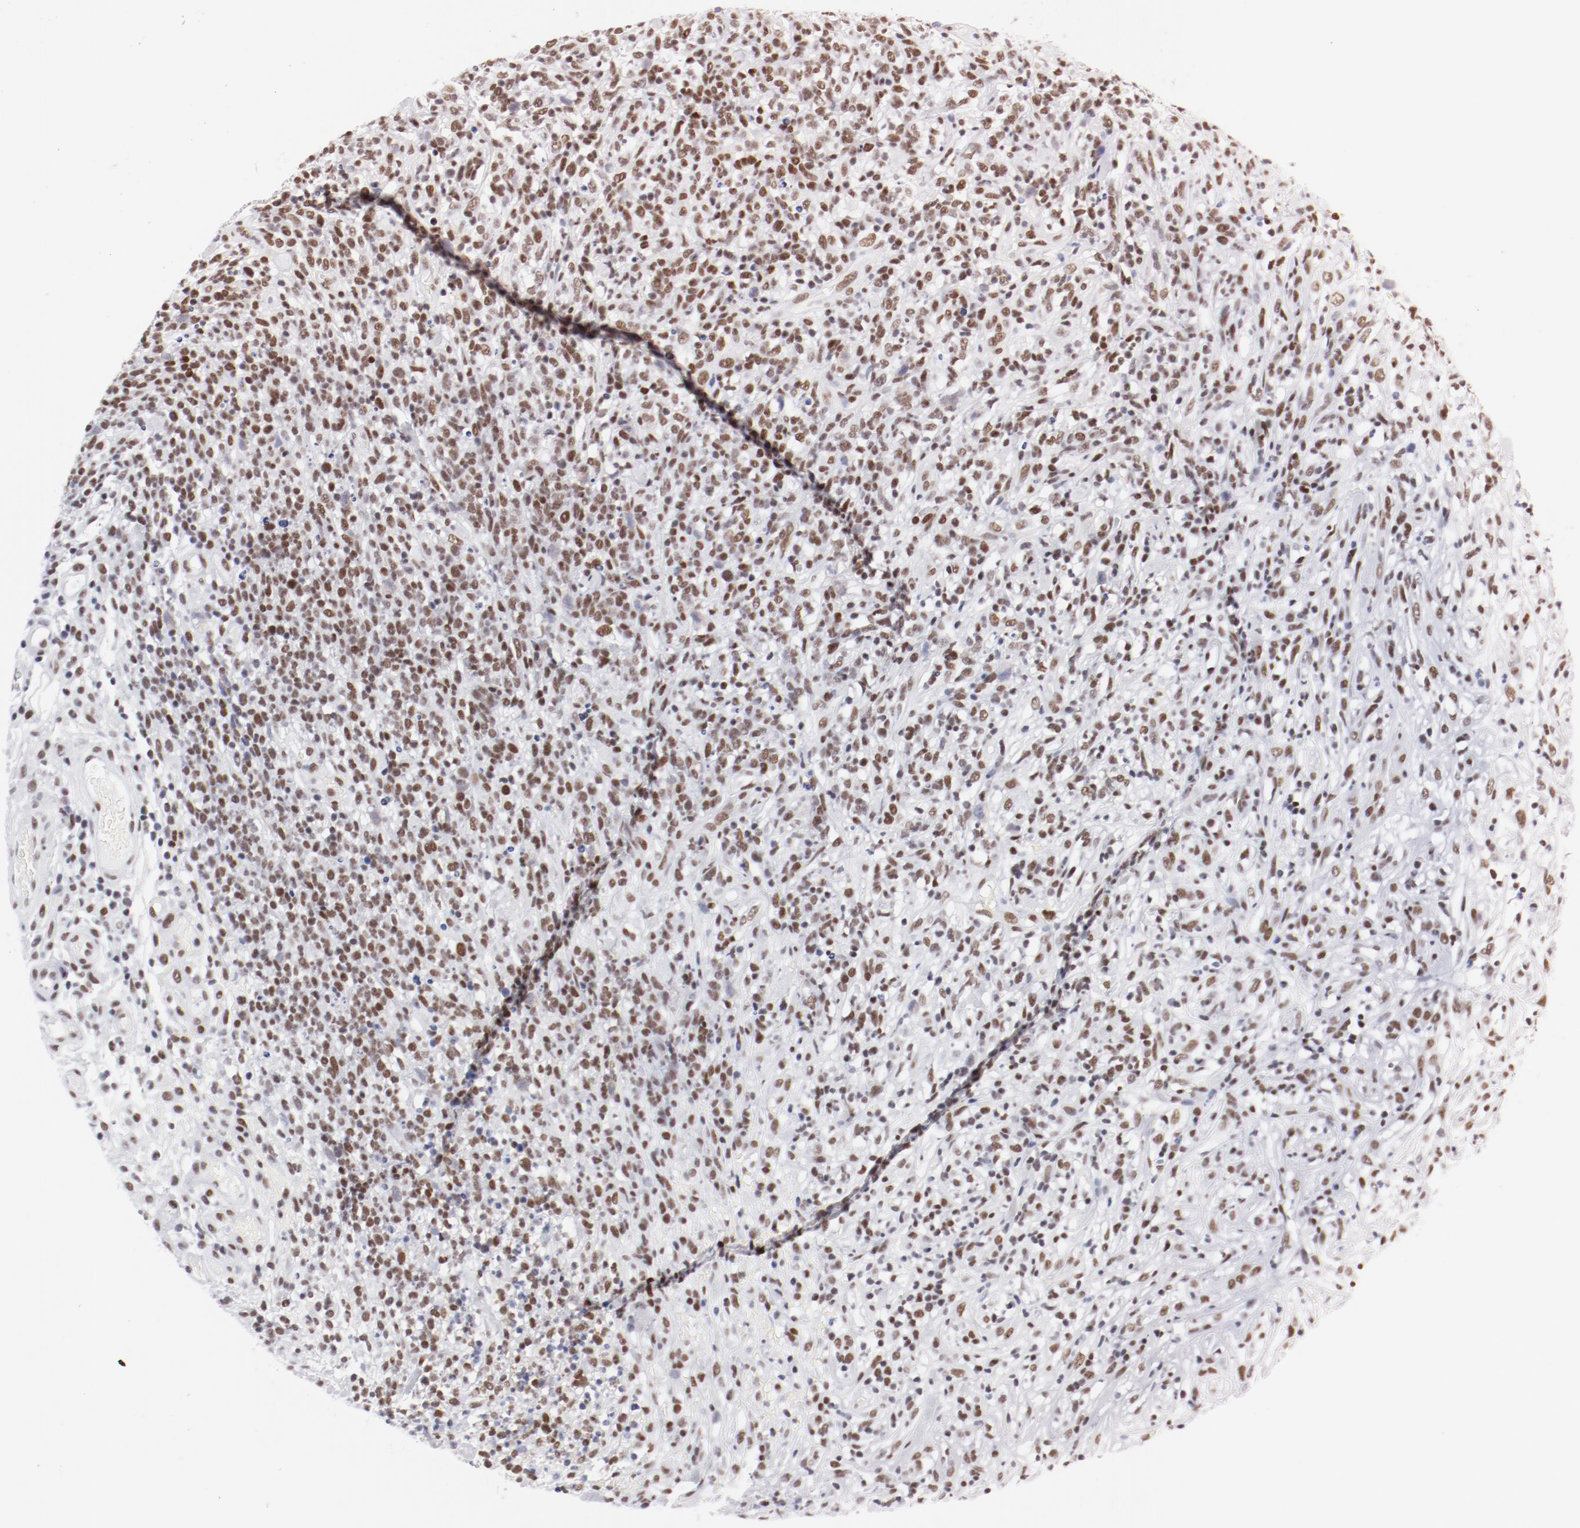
{"staining": {"intensity": "moderate", "quantity": ">75%", "location": "nuclear"}, "tissue": "lymphoma", "cell_type": "Tumor cells", "image_type": "cancer", "snomed": [{"axis": "morphology", "description": "Malignant lymphoma, non-Hodgkin's type, High grade"}, {"axis": "topography", "description": "Lymph node"}], "caption": "Moderate nuclear positivity for a protein is present in approximately >75% of tumor cells of lymphoma using IHC.", "gene": "ATF2", "patient": {"sex": "female", "age": 73}}